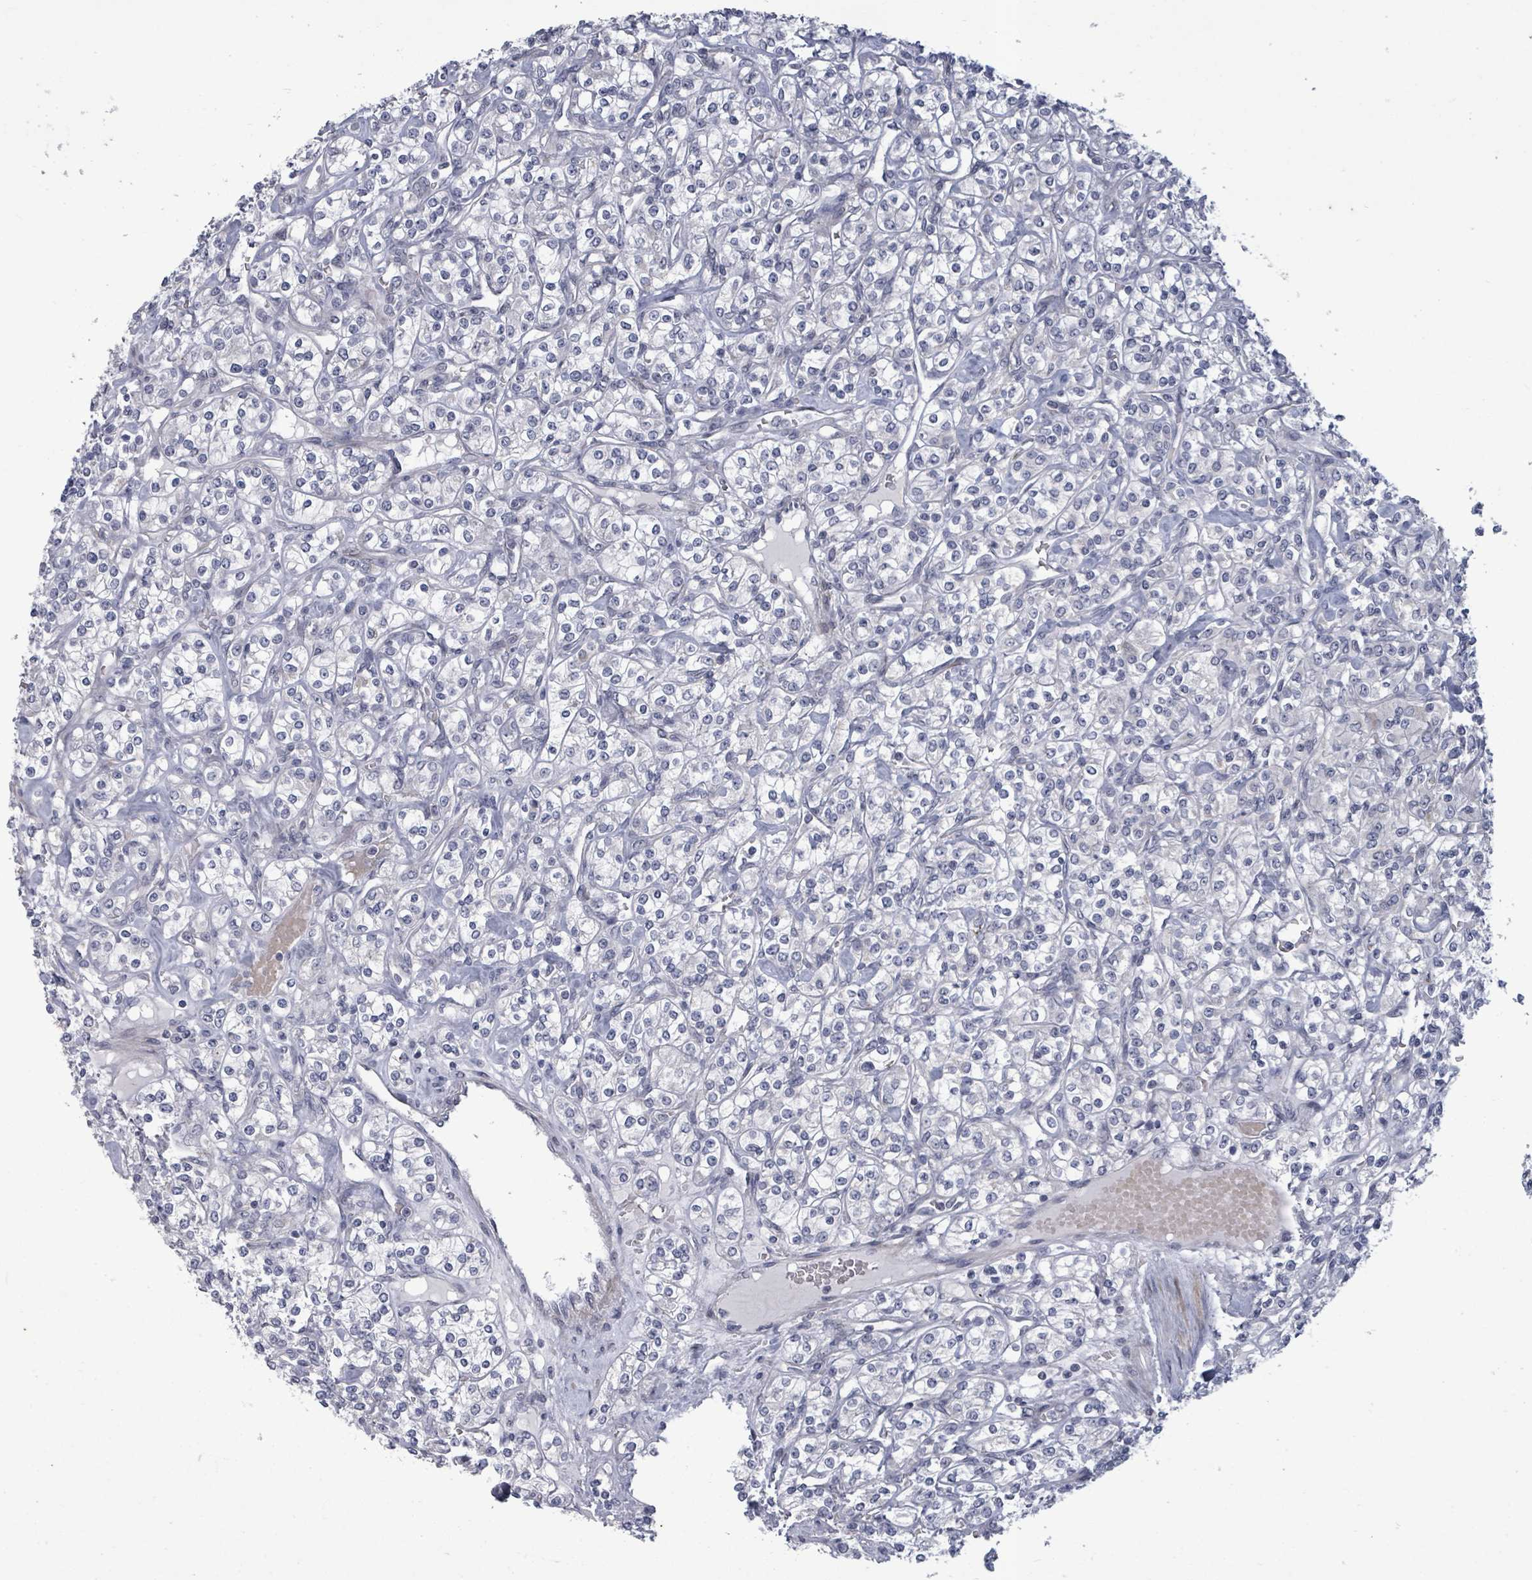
{"staining": {"intensity": "negative", "quantity": "none", "location": "none"}, "tissue": "renal cancer", "cell_type": "Tumor cells", "image_type": "cancer", "snomed": [{"axis": "morphology", "description": "Adenocarcinoma, NOS"}, {"axis": "topography", "description": "Kidney"}], "caption": "This is an immunohistochemistry (IHC) image of human adenocarcinoma (renal). There is no expression in tumor cells.", "gene": "PTPN20", "patient": {"sex": "male", "age": 77}}